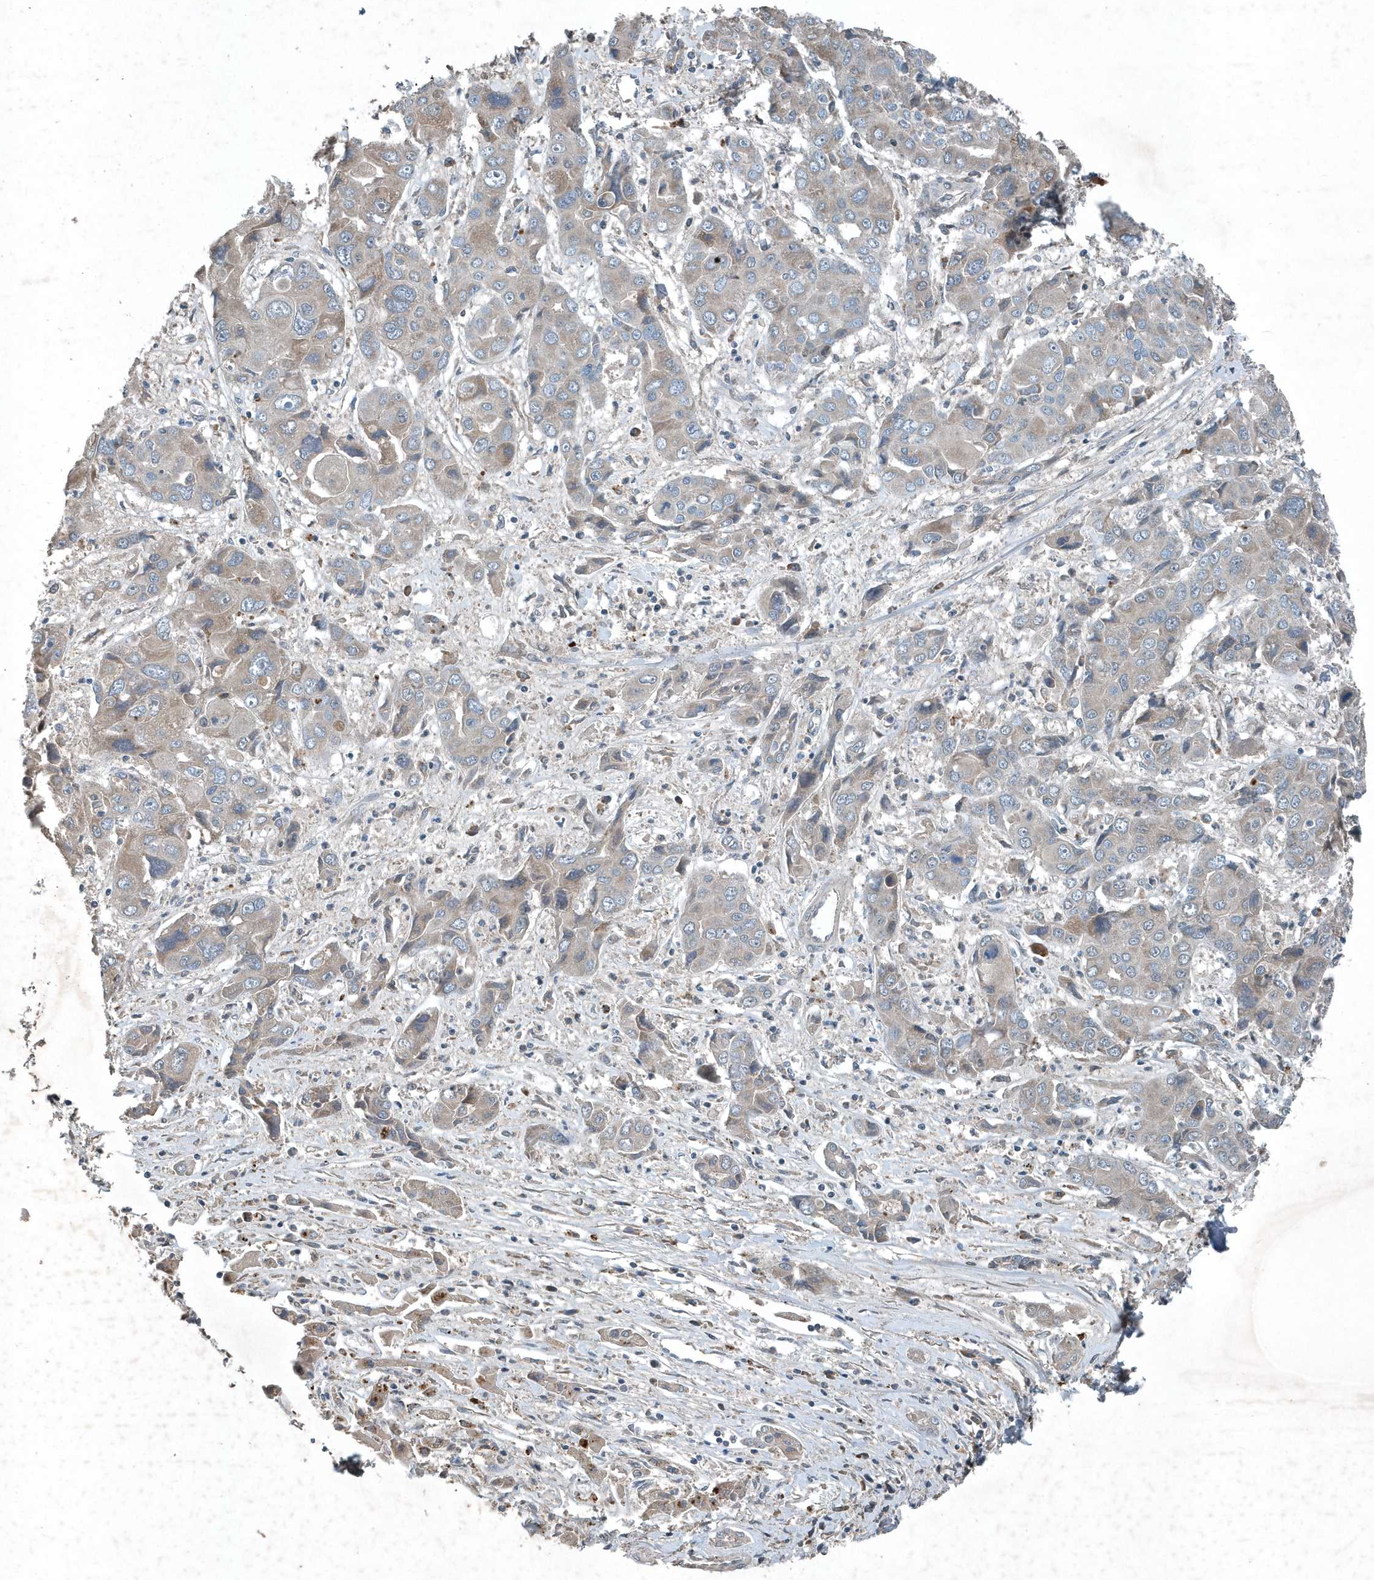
{"staining": {"intensity": "weak", "quantity": "<25%", "location": "cytoplasmic/membranous"}, "tissue": "liver cancer", "cell_type": "Tumor cells", "image_type": "cancer", "snomed": [{"axis": "morphology", "description": "Cholangiocarcinoma"}, {"axis": "topography", "description": "Liver"}], "caption": "The immunohistochemistry micrograph has no significant positivity in tumor cells of liver cancer tissue. Nuclei are stained in blue.", "gene": "SCFD2", "patient": {"sex": "male", "age": 67}}